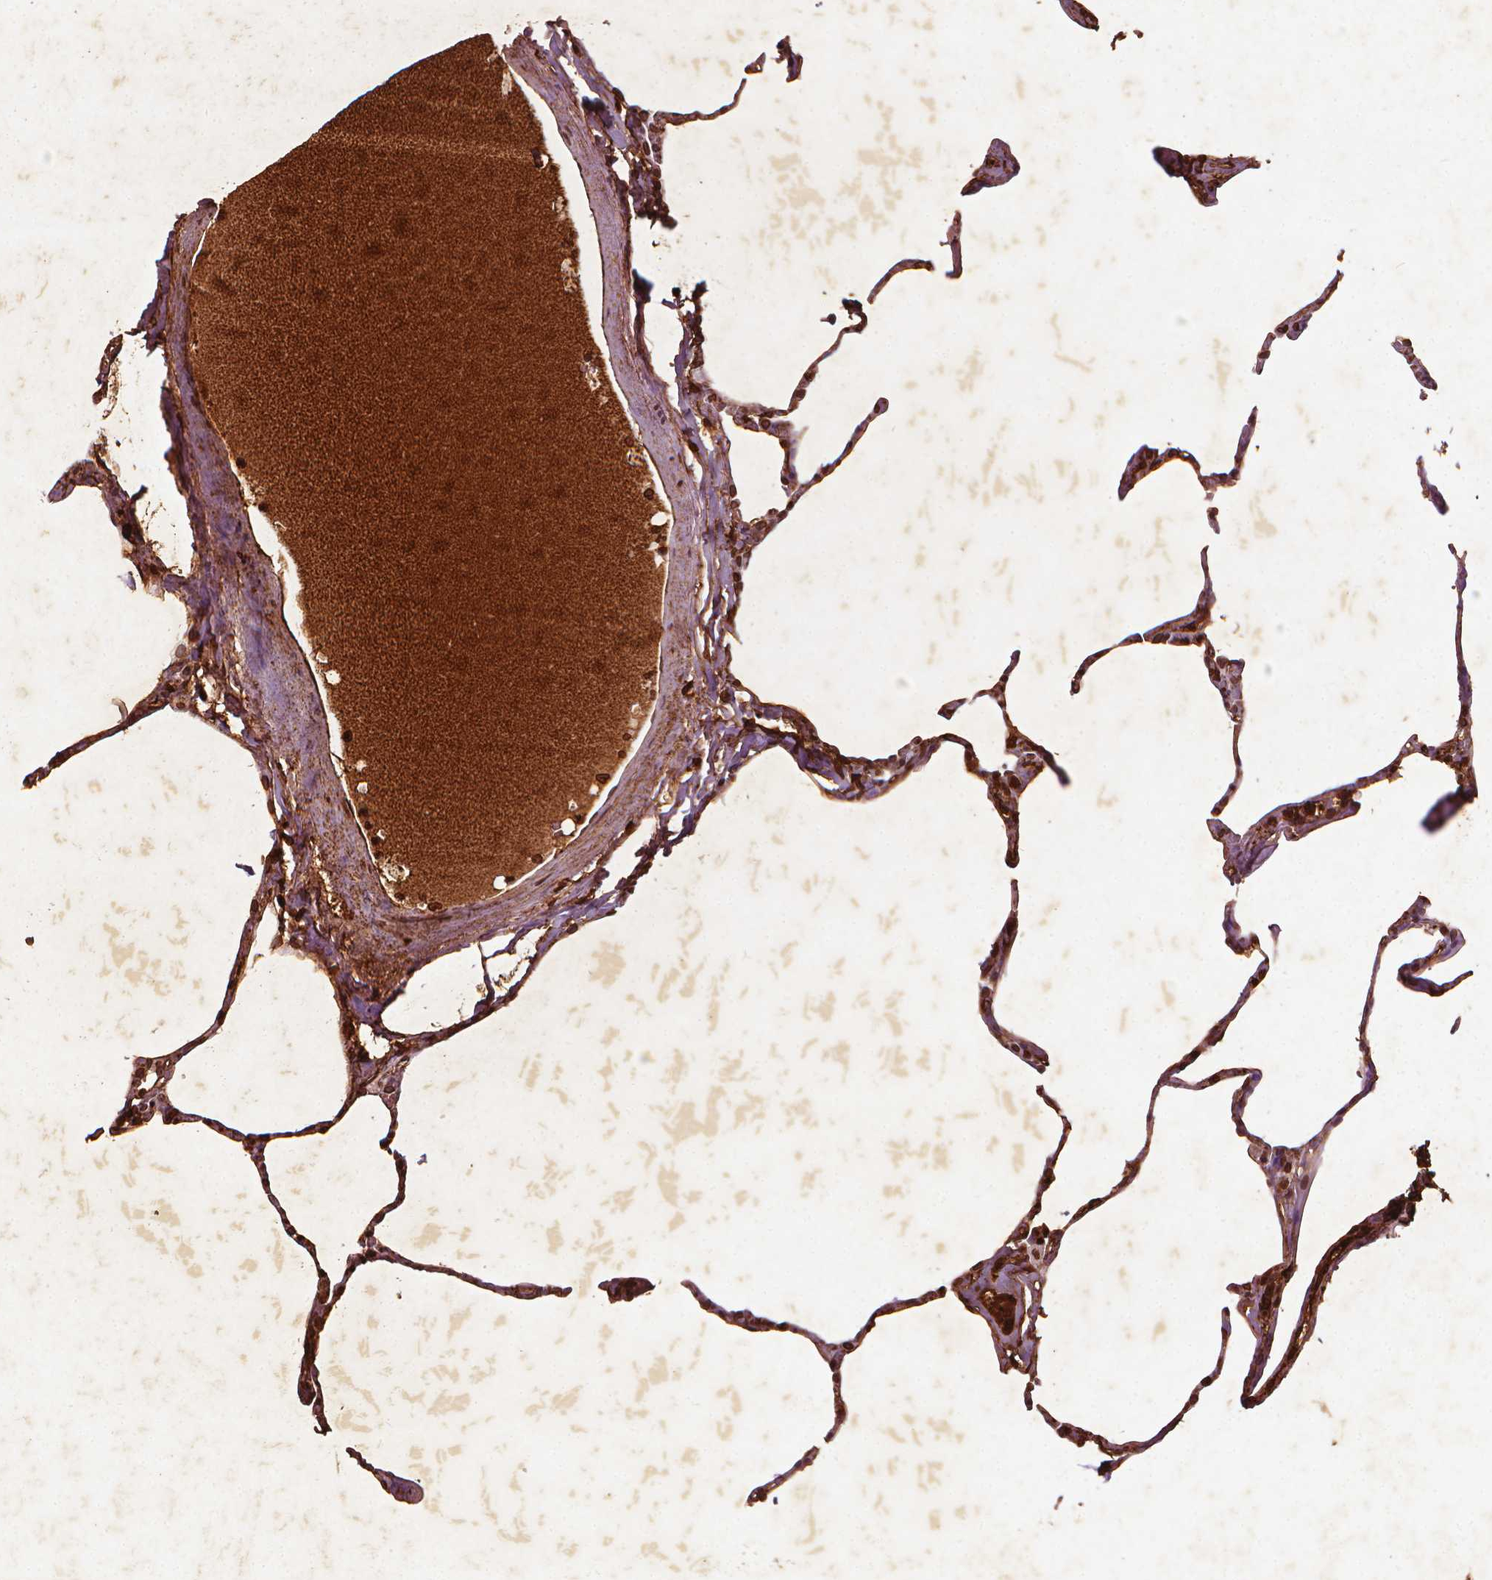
{"staining": {"intensity": "strong", "quantity": "25%-75%", "location": "cytoplasmic/membranous,nuclear"}, "tissue": "lung", "cell_type": "Alveolar cells", "image_type": "normal", "snomed": [{"axis": "morphology", "description": "Normal tissue, NOS"}, {"axis": "topography", "description": "Lung"}], "caption": "Brown immunohistochemical staining in benign lung shows strong cytoplasmic/membranous,nuclear staining in about 25%-75% of alveolar cells.", "gene": "LMNB1", "patient": {"sex": "male", "age": 65}}